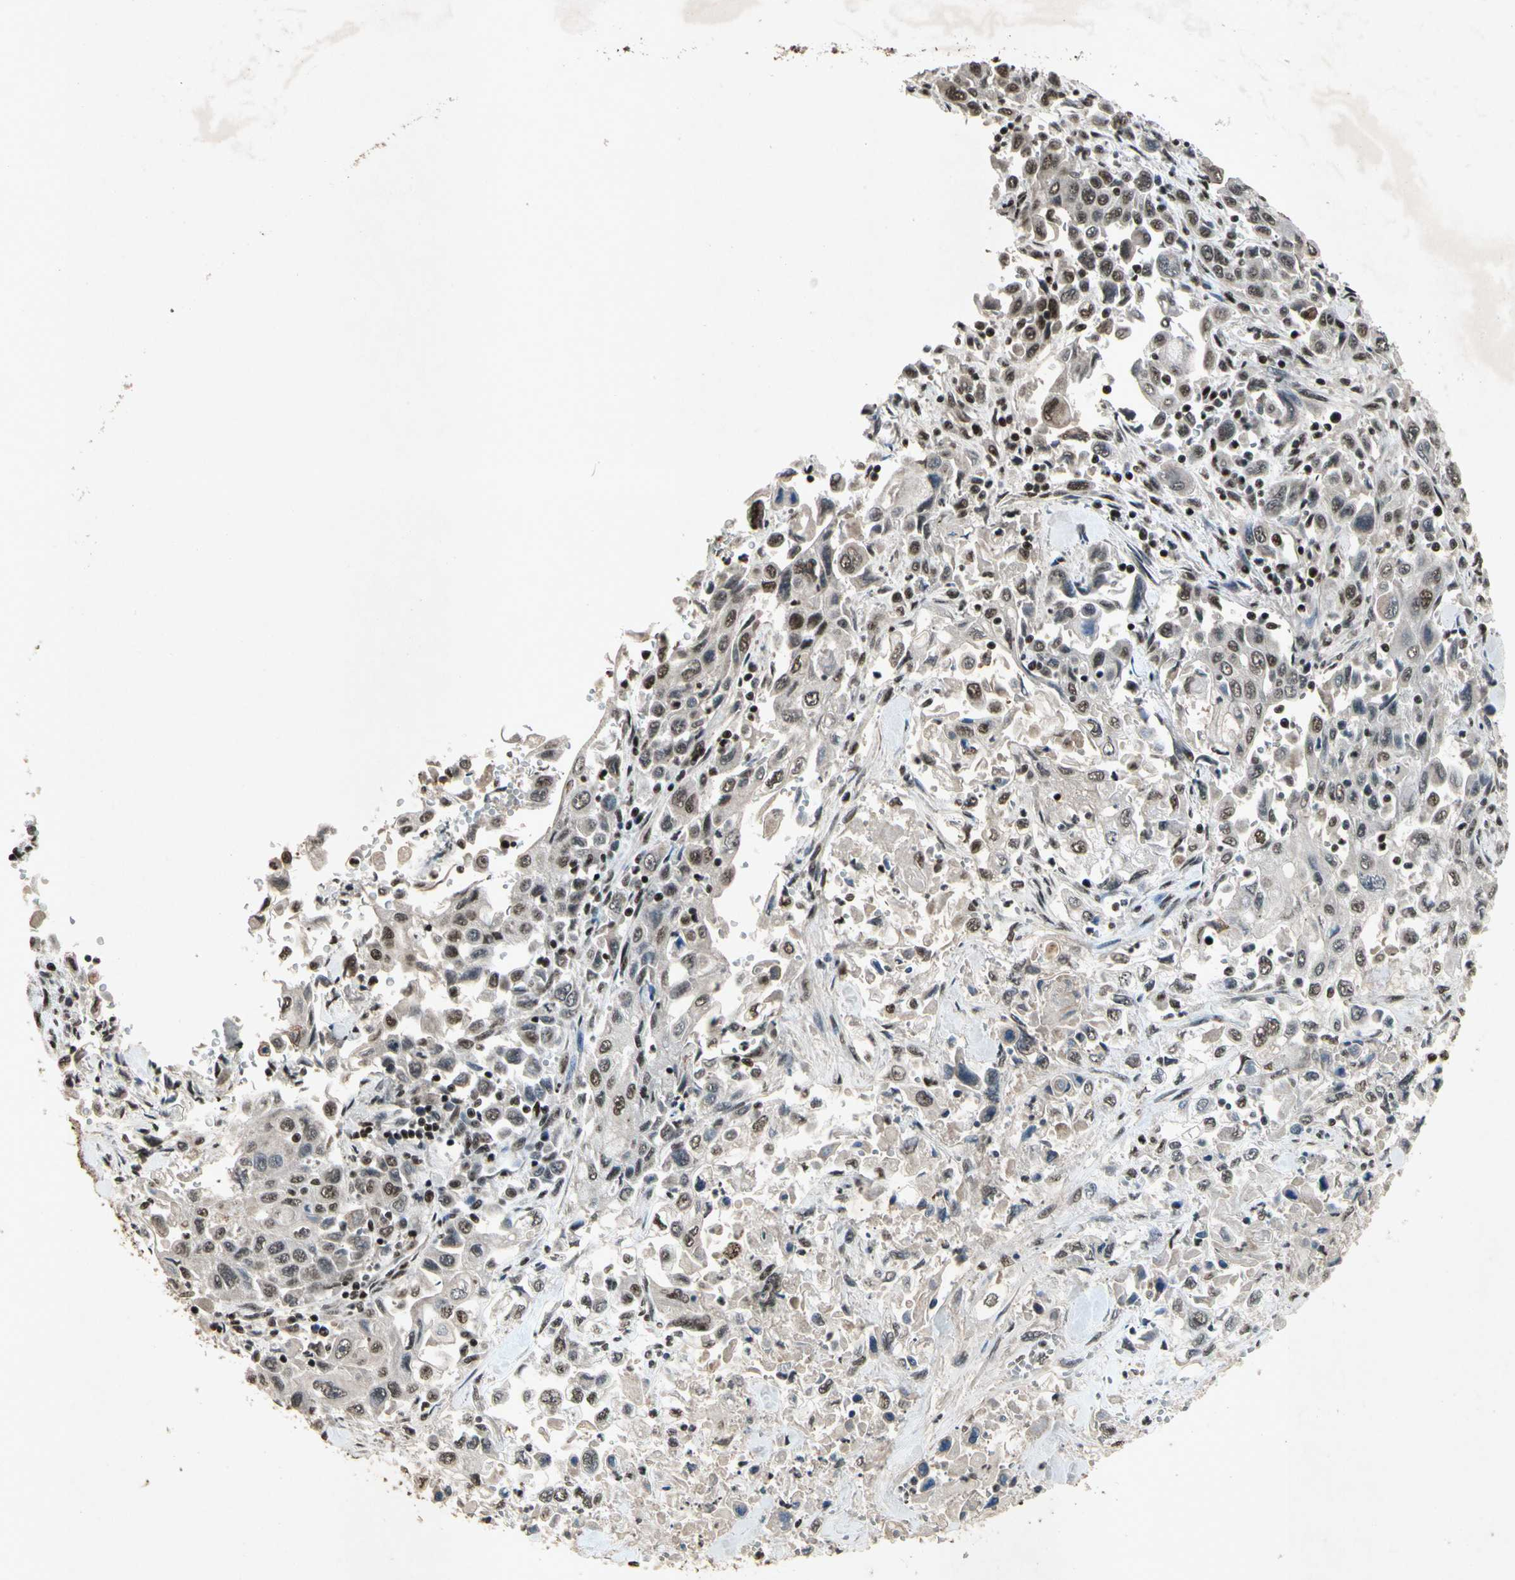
{"staining": {"intensity": "strong", "quantity": ">75%", "location": "nuclear"}, "tissue": "pancreatic cancer", "cell_type": "Tumor cells", "image_type": "cancer", "snomed": [{"axis": "morphology", "description": "Adenocarcinoma, NOS"}, {"axis": "topography", "description": "Pancreas"}], "caption": "Human adenocarcinoma (pancreatic) stained with a protein marker displays strong staining in tumor cells.", "gene": "TBX2", "patient": {"sex": "male", "age": 70}}